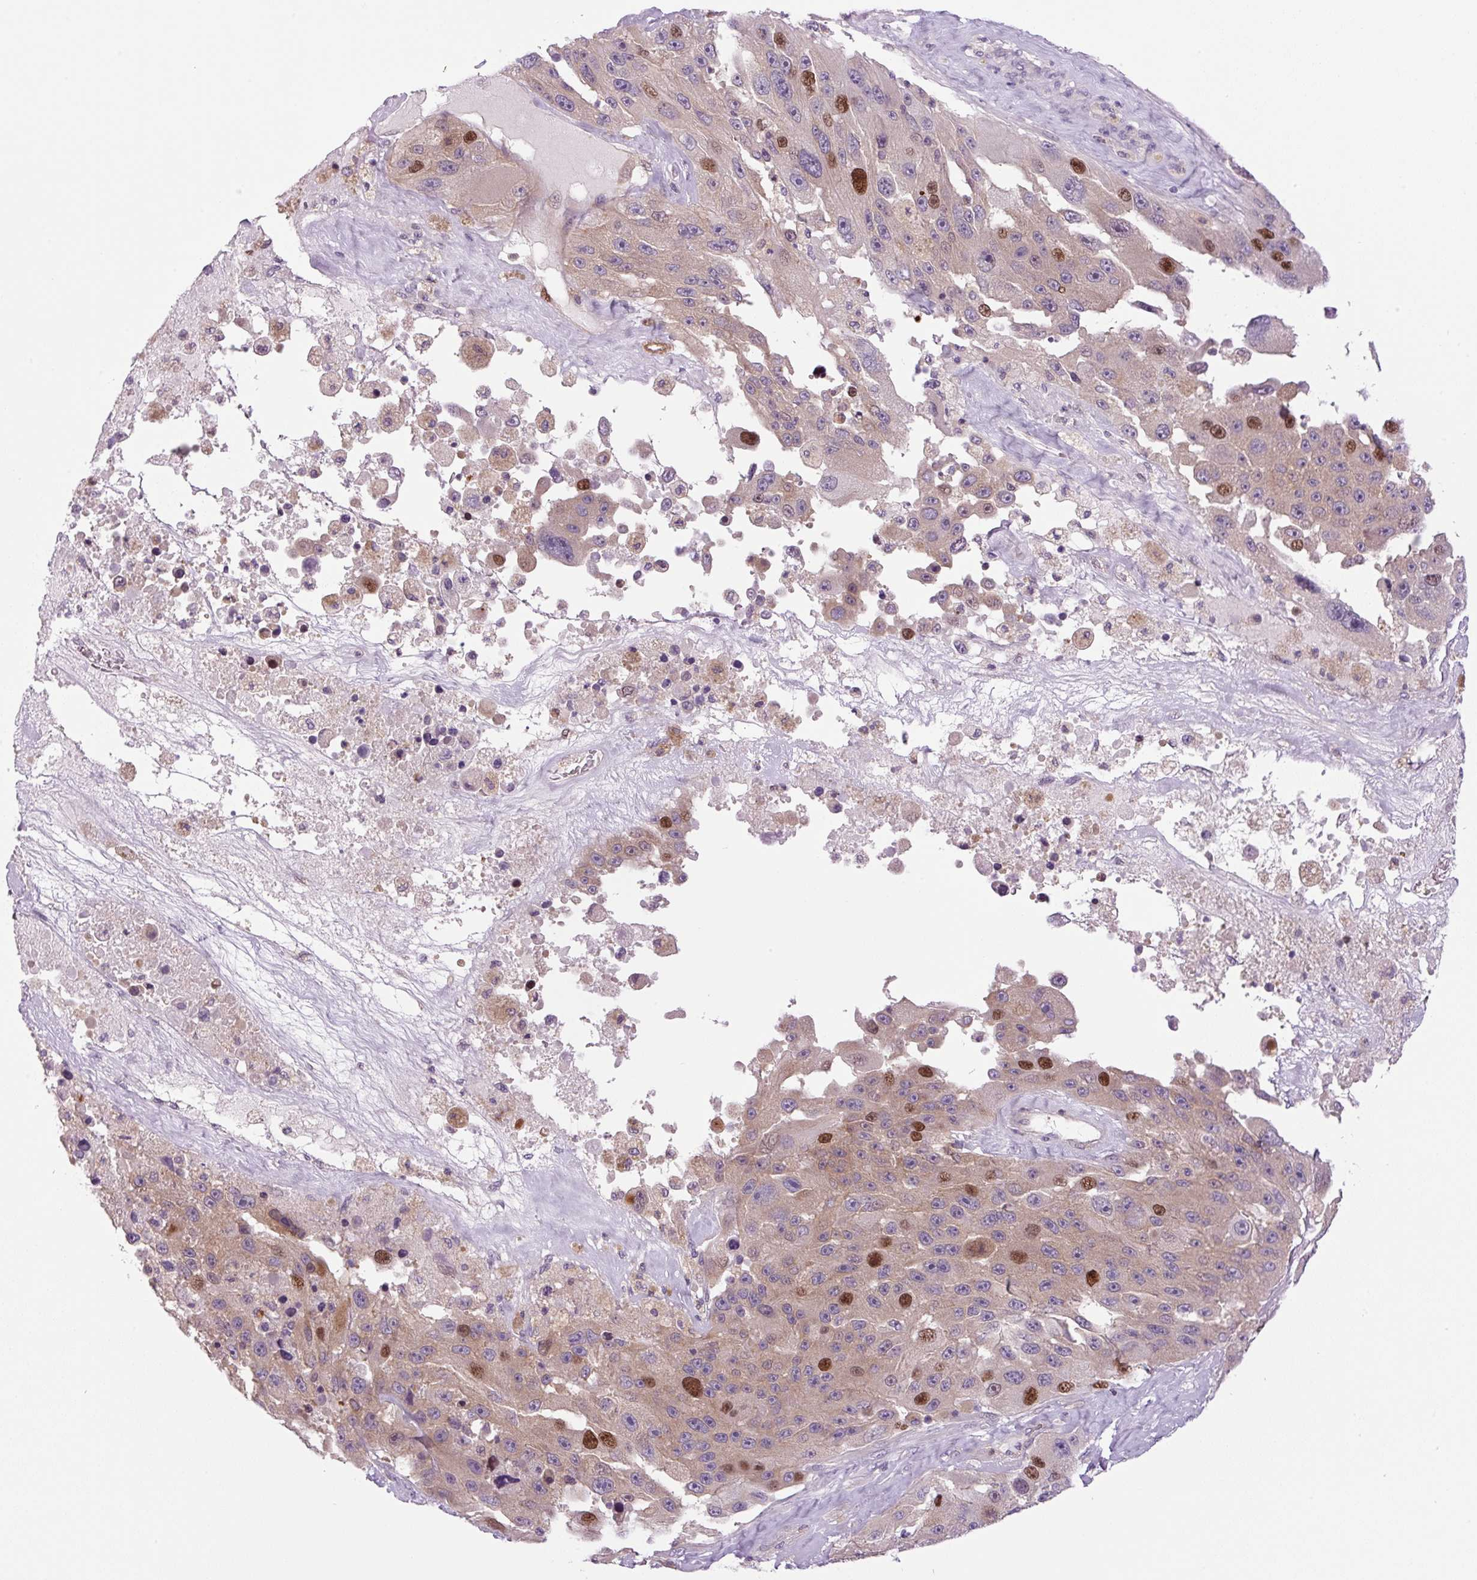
{"staining": {"intensity": "moderate", "quantity": "25%-75%", "location": "cytoplasmic/membranous,nuclear"}, "tissue": "melanoma", "cell_type": "Tumor cells", "image_type": "cancer", "snomed": [{"axis": "morphology", "description": "Malignant melanoma, Metastatic site"}, {"axis": "topography", "description": "Lymph node"}], "caption": "Tumor cells show medium levels of moderate cytoplasmic/membranous and nuclear staining in approximately 25%-75% of cells in human melanoma. (brown staining indicates protein expression, while blue staining denotes nuclei).", "gene": "KIFC1", "patient": {"sex": "male", "age": 62}}